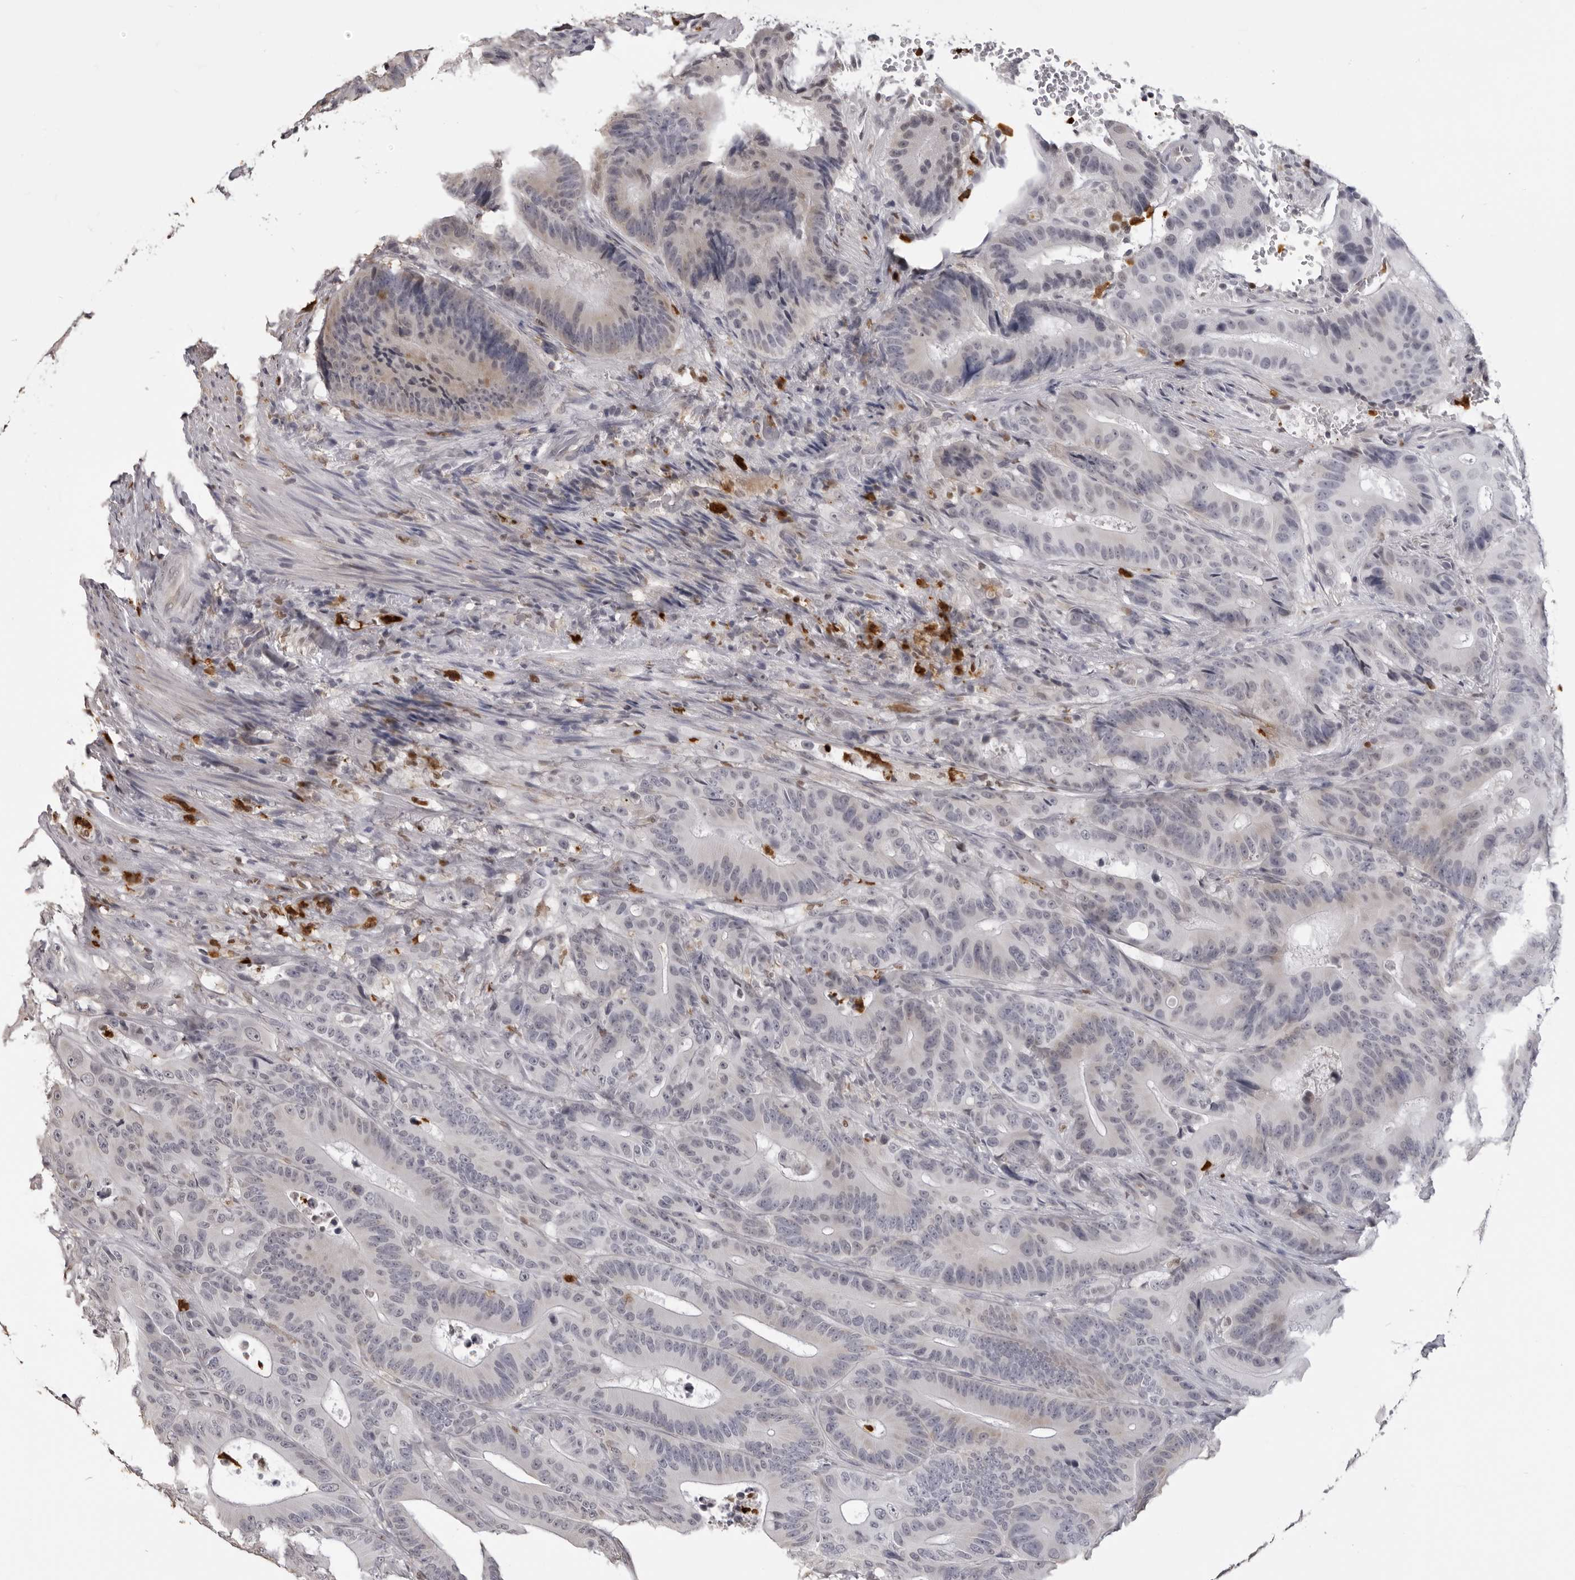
{"staining": {"intensity": "weak", "quantity": "<25%", "location": "cytoplasmic/membranous"}, "tissue": "colorectal cancer", "cell_type": "Tumor cells", "image_type": "cancer", "snomed": [{"axis": "morphology", "description": "Adenocarcinoma, NOS"}, {"axis": "topography", "description": "Colon"}], "caption": "Adenocarcinoma (colorectal) was stained to show a protein in brown. There is no significant staining in tumor cells. The staining is performed using DAB (3,3'-diaminobenzidine) brown chromogen with nuclei counter-stained in using hematoxylin.", "gene": "IL31", "patient": {"sex": "male", "age": 83}}